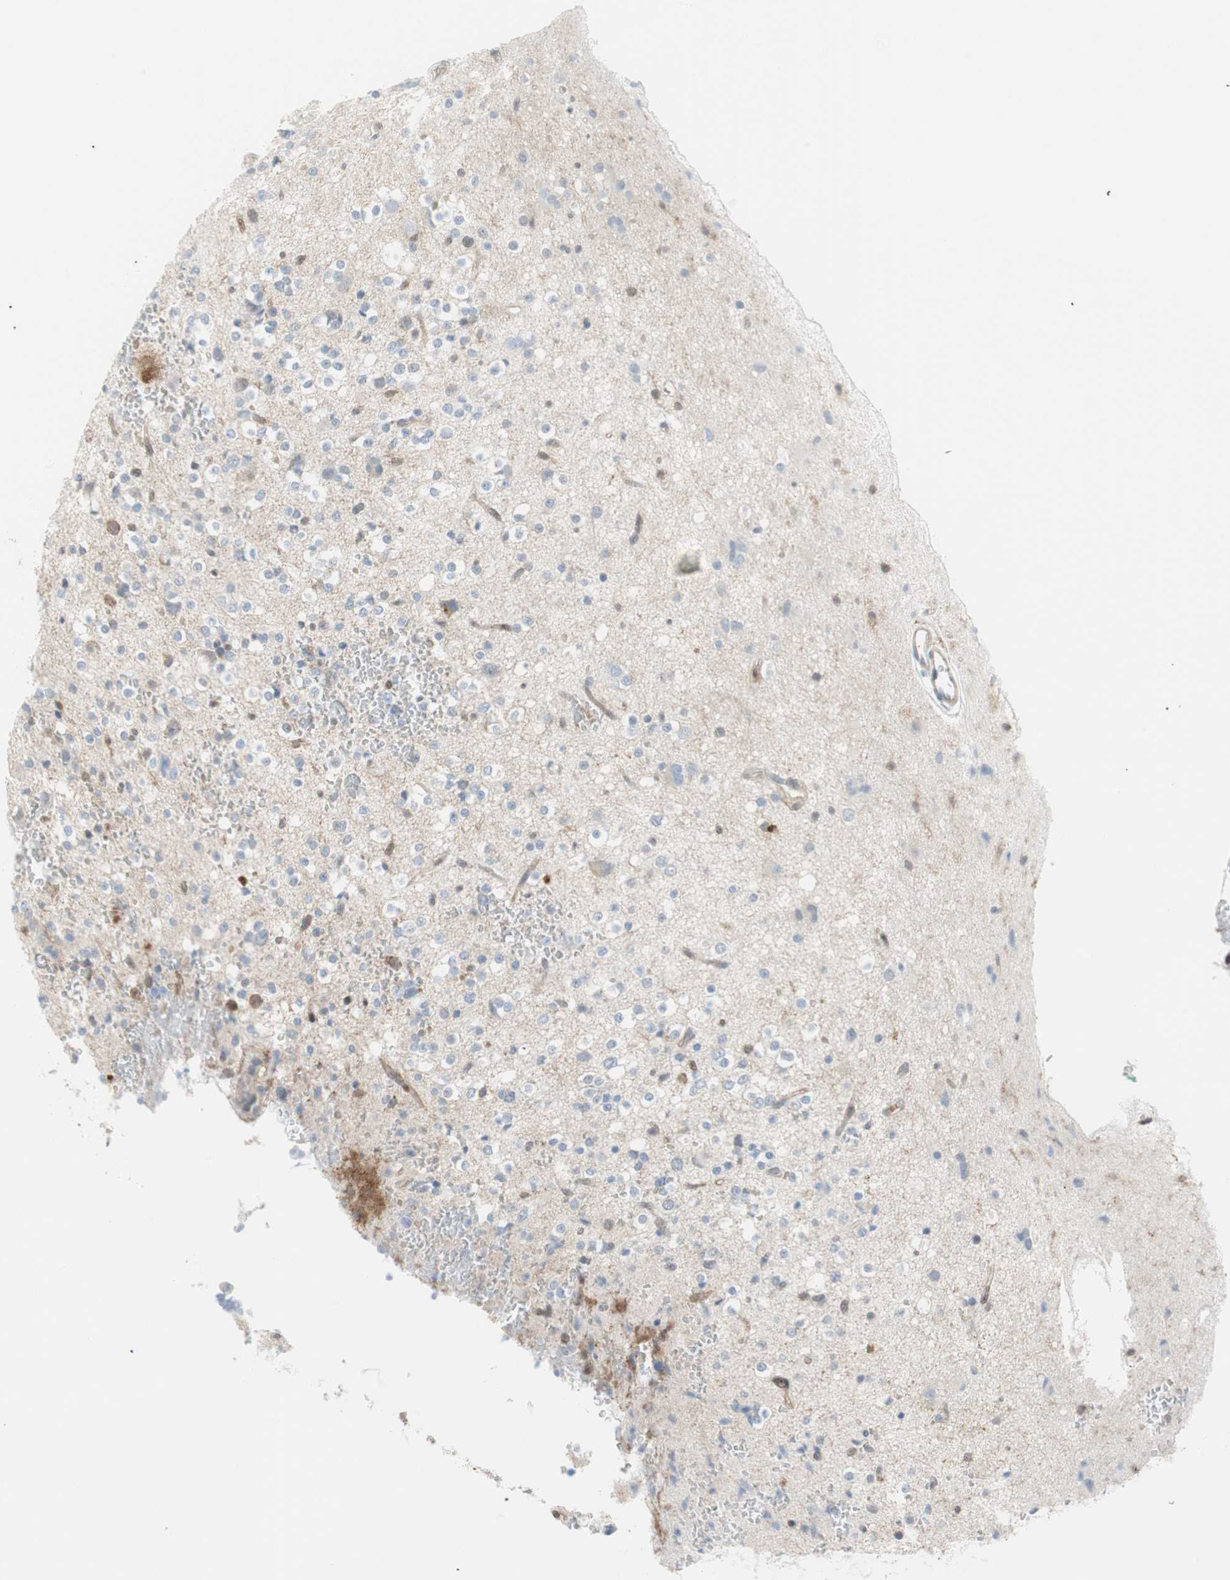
{"staining": {"intensity": "negative", "quantity": "none", "location": "none"}, "tissue": "glioma", "cell_type": "Tumor cells", "image_type": "cancer", "snomed": [{"axis": "morphology", "description": "Glioma, malignant, High grade"}, {"axis": "topography", "description": "Brain"}], "caption": "This photomicrograph is of glioma stained with immunohistochemistry to label a protein in brown with the nuclei are counter-stained blue. There is no positivity in tumor cells. Brightfield microscopy of IHC stained with DAB (brown) and hematoxylin (blue), captured at high magnification.", "gene": "PPP1CA", "patient": {"sex": "male", "age": 47}}